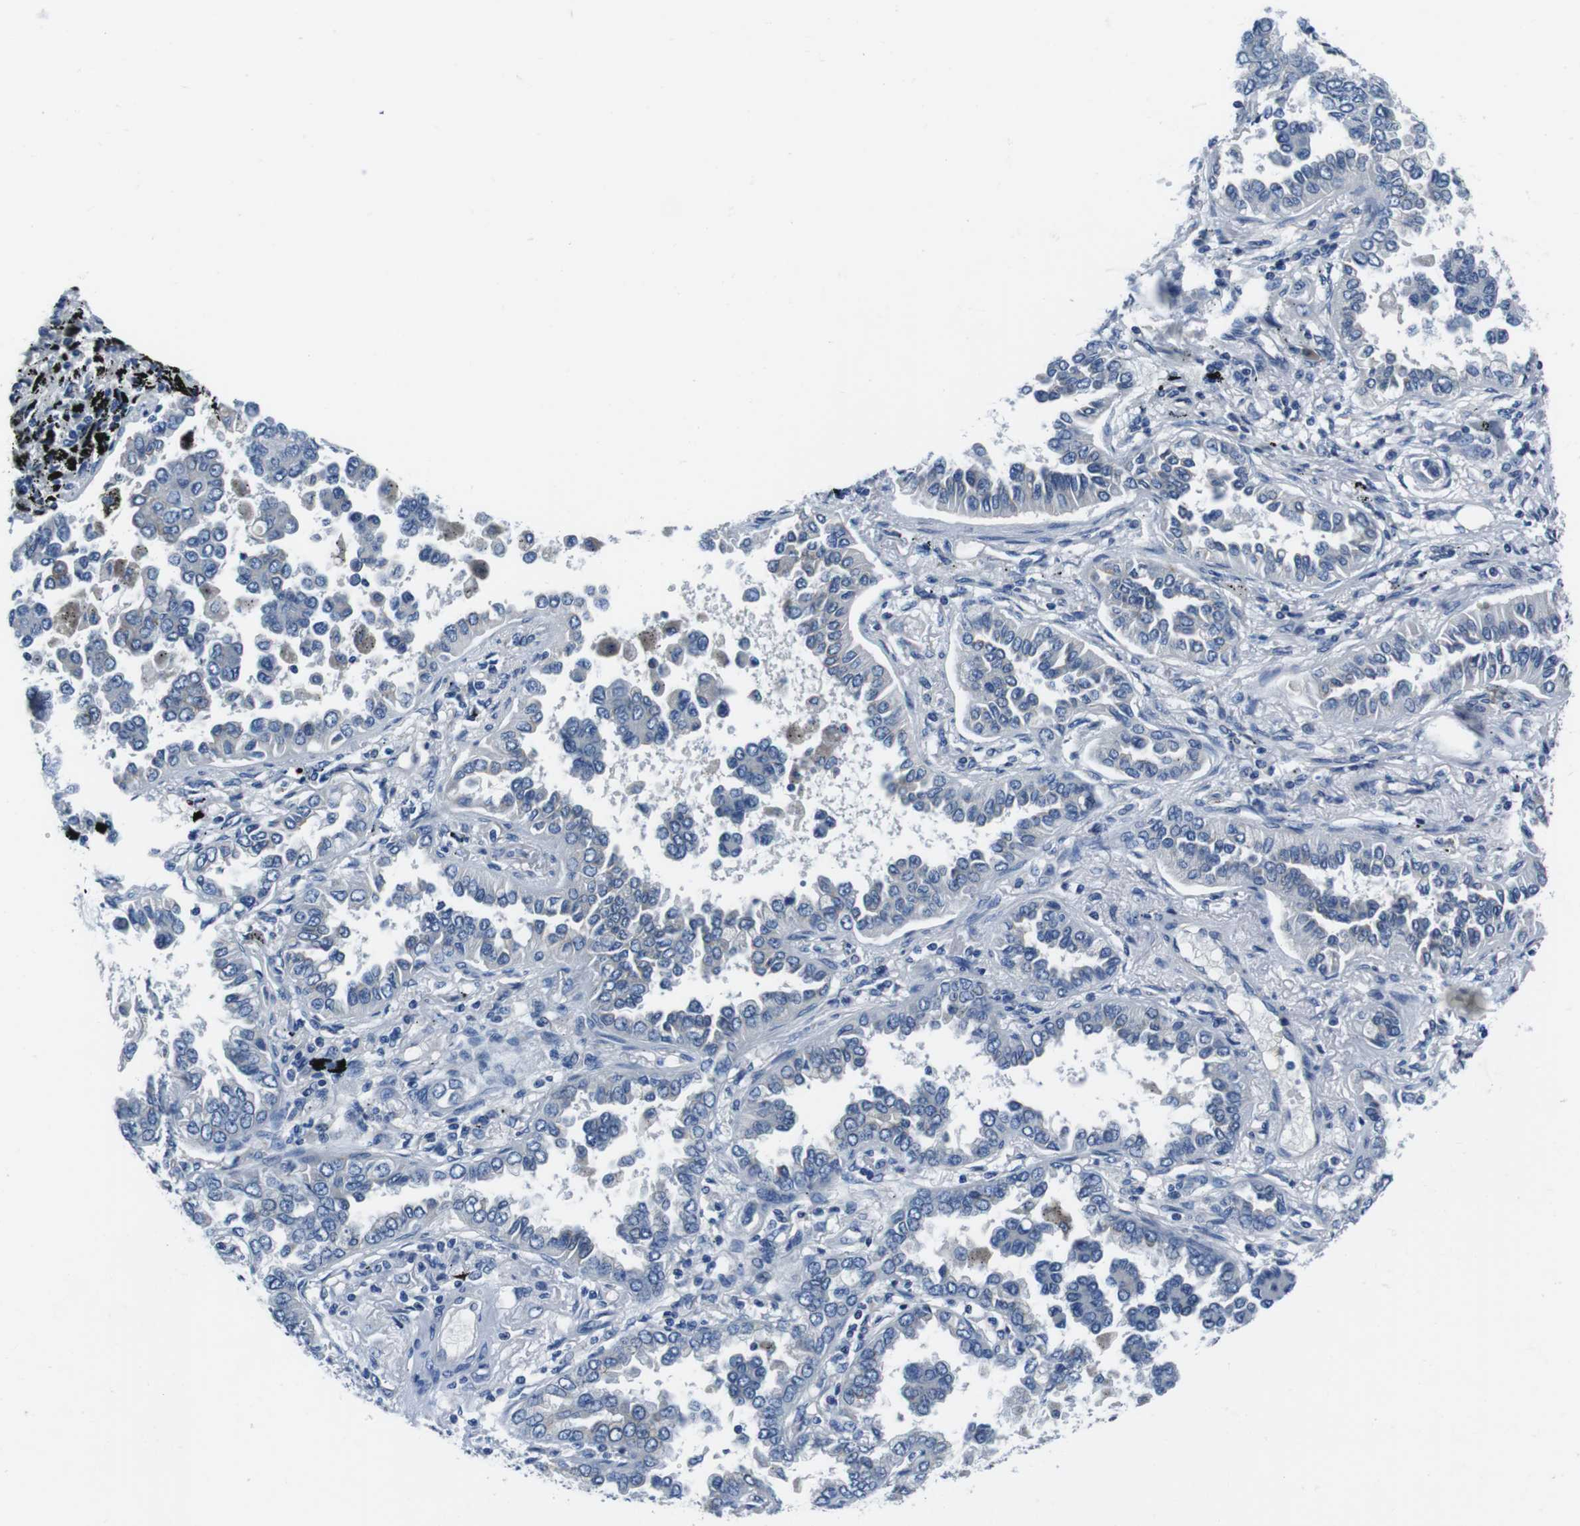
{"staining": {"intensity": "negative", "quantity": "none", "location": "none"}, "tissue": "lung cancer", "cell_type": "Tumor cells", "image_type": "cancer", "snomed": [{"axis": "morphology", "description": "Normal tissue, NOS"}, {"axis": "morphology", "description": "Adenocarcinoma, NOS"}, {"axis": "topography", "description": "Lung"}], "caption": "Tumor cells are negative for brown protein staining in adenocarcinoma (lung).", "gene": "CASQ1", "patient": {"sex": "male", "age": 59}}